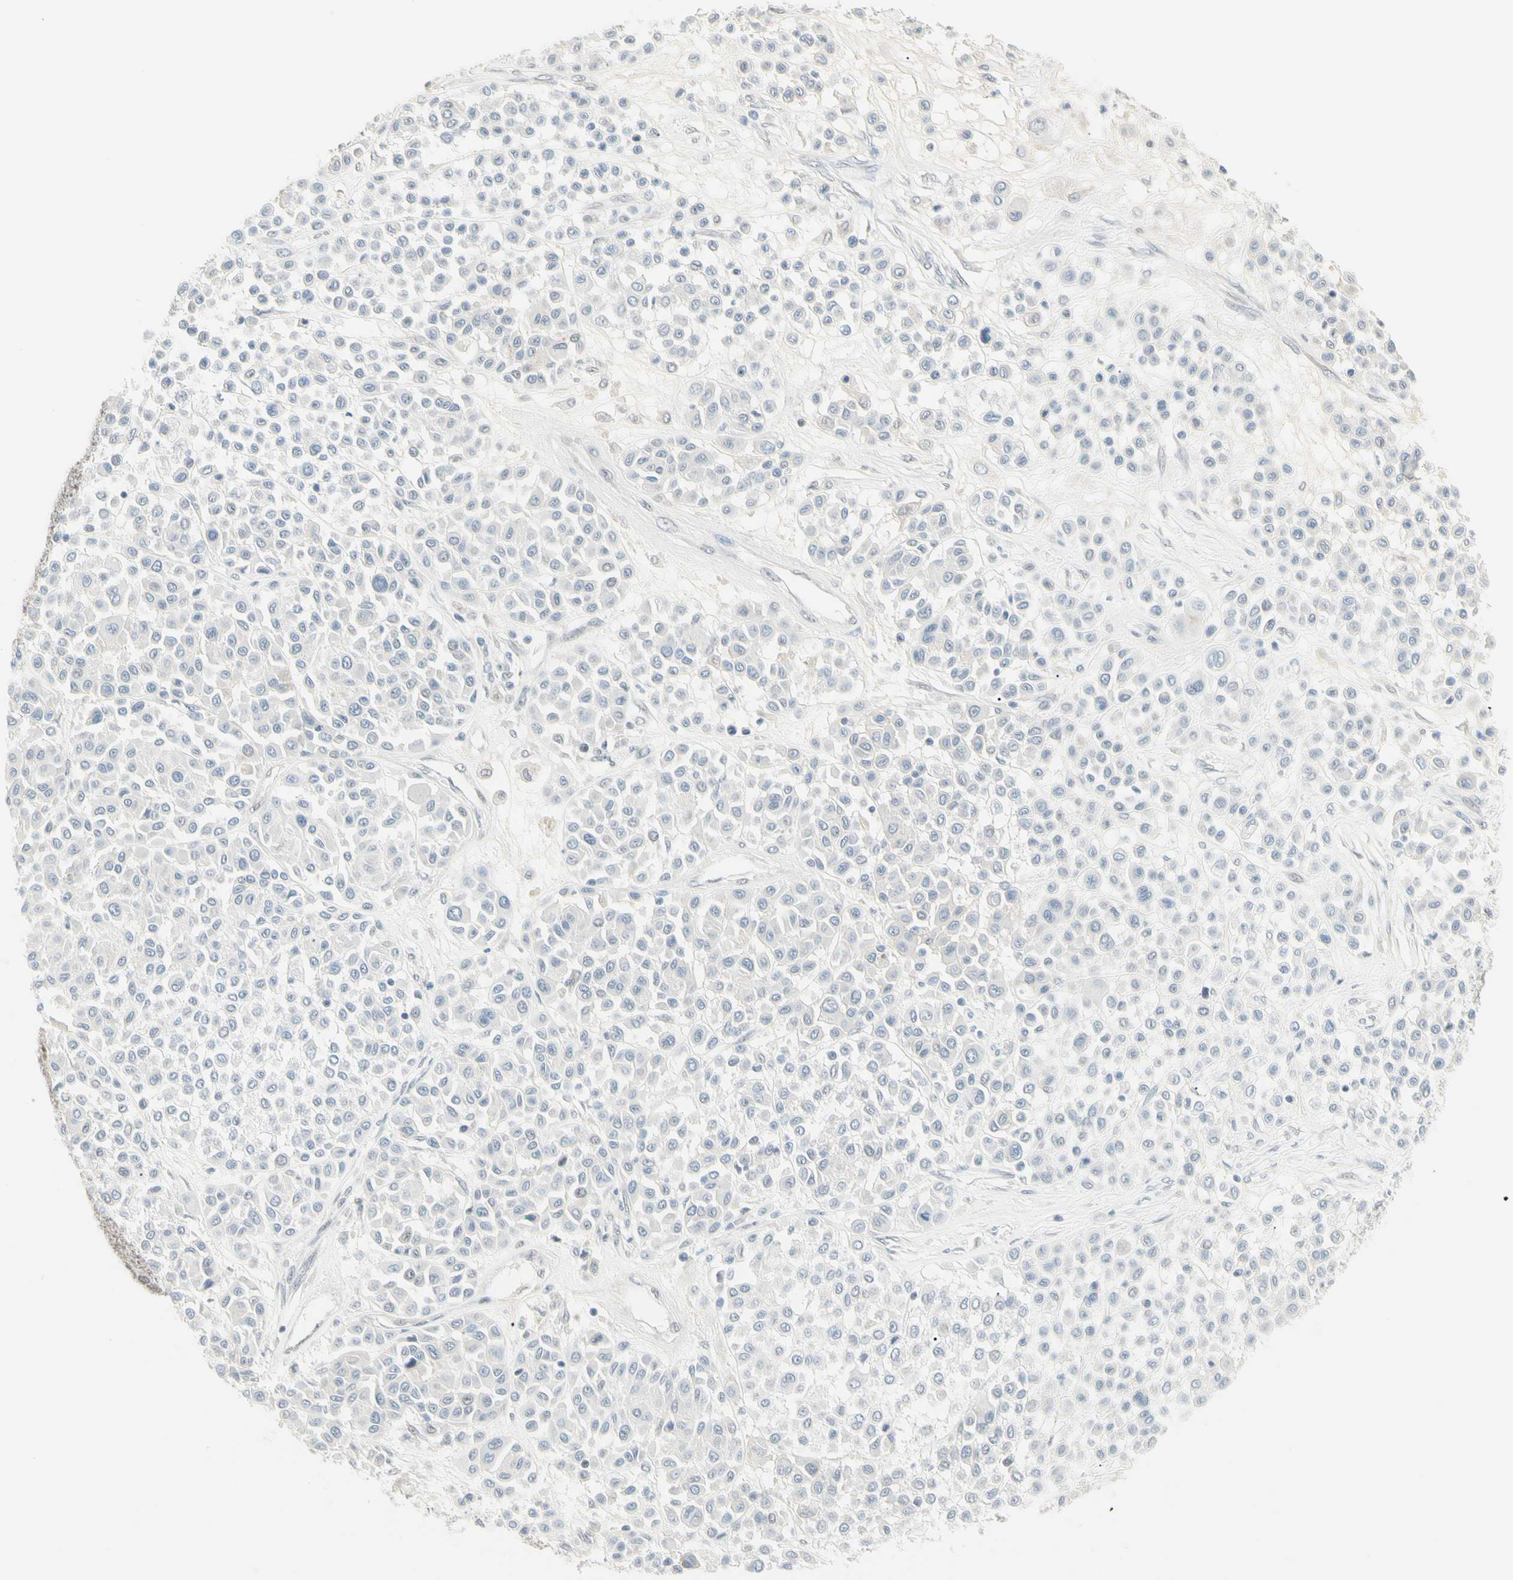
{"staining": {"intensity": "negative", "quantity": "none", "location": "none"}, "tissue": "melanoma", "cell_type": "Tumor cells", "image_type": "cancer", "snomed": [{"axis": "morphology", "description": "Malignant melanoma, Metastatic site"}, {"axis": "topography", "description": "Soft tissue"}], "caption": "Histopathology image shows no significant protein staining in tumor cells of malignant melanoma (metastatic site).", "gene": "ASPN", "patient": {"sex": "male", "age": 41}}